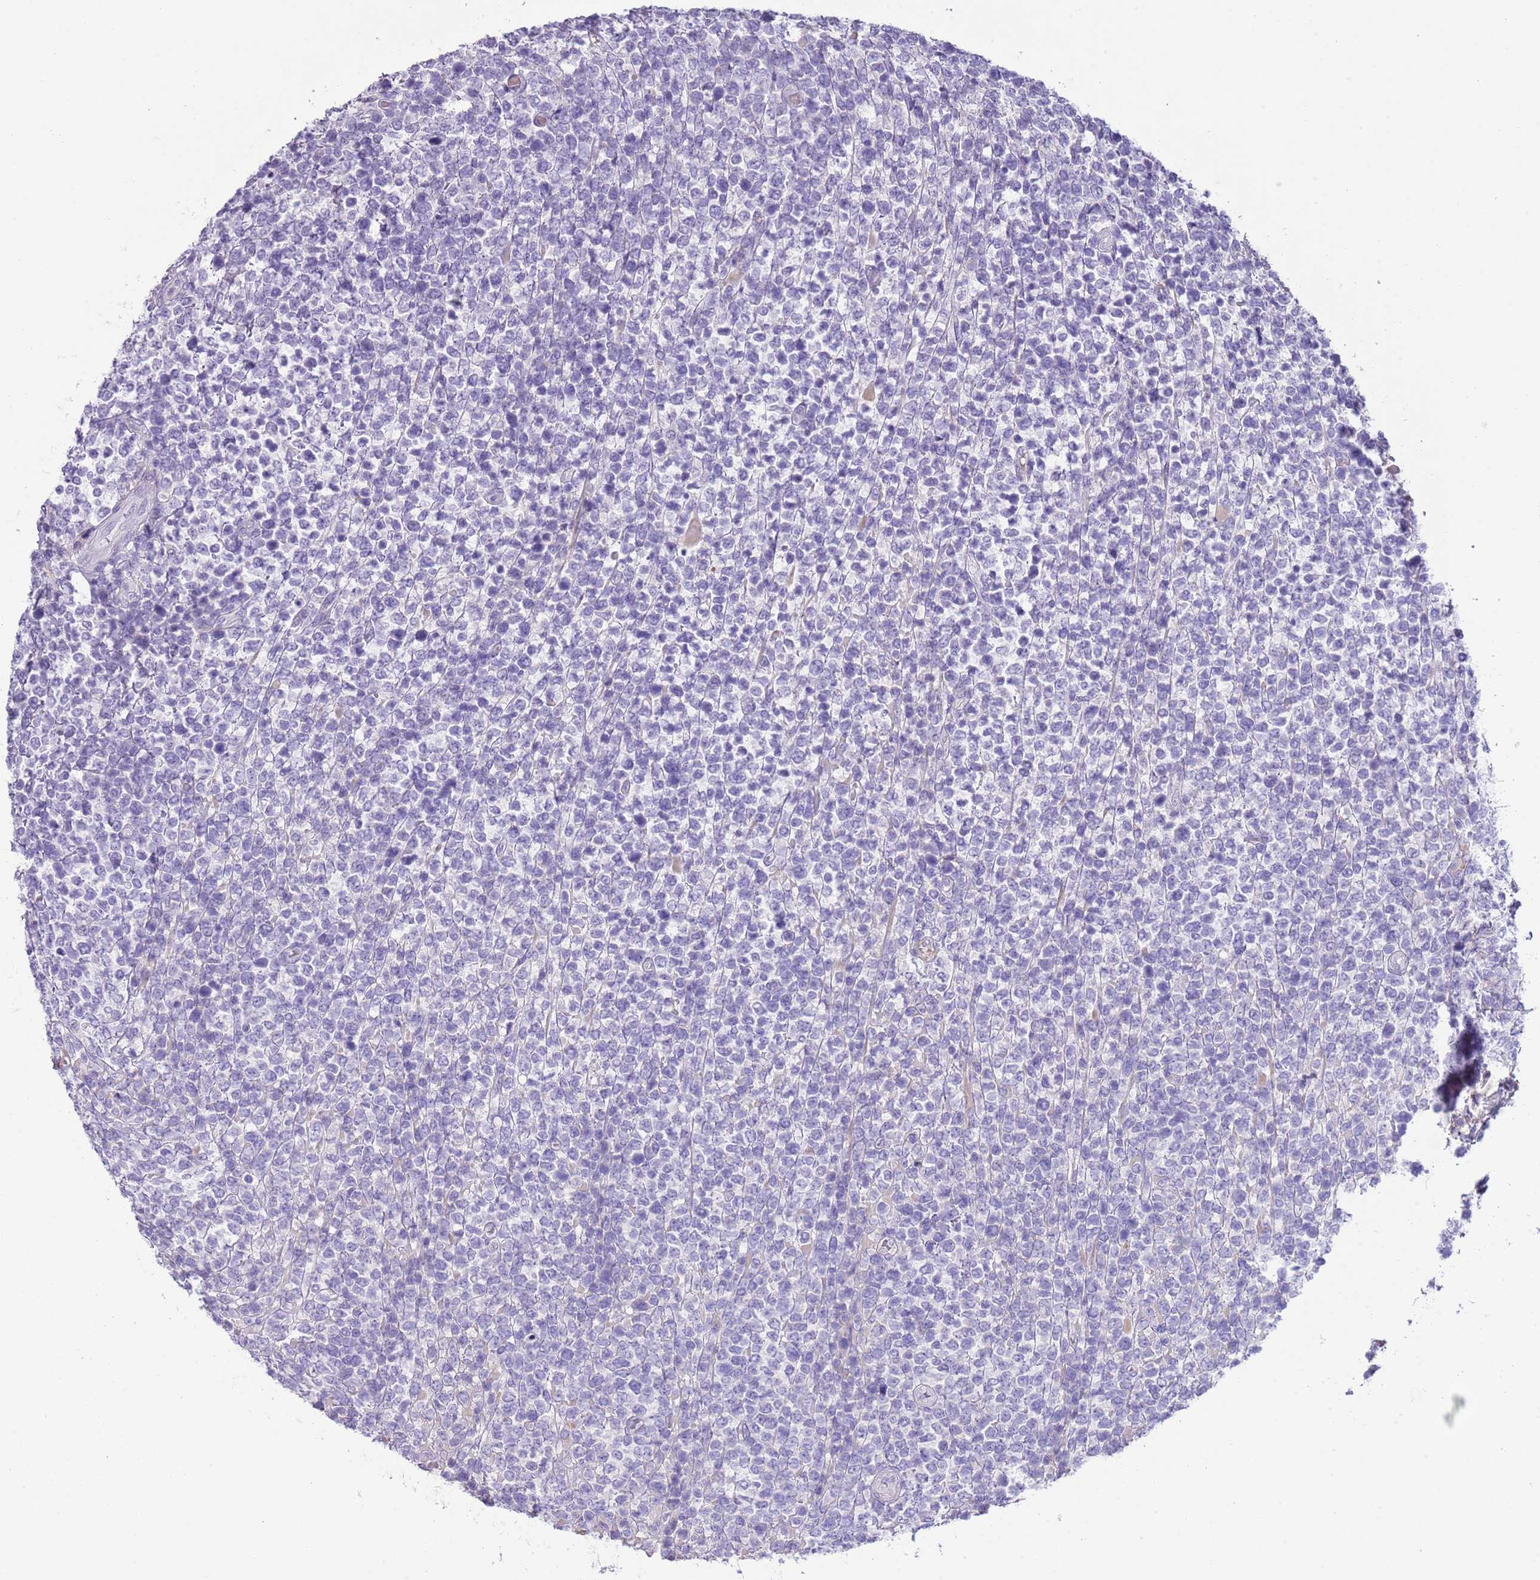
{"staining": {"intensity": "negative", "quantity": "none", "location": "none"}, "tissue": "lymphoma", "cell_type": "Tumor cells", "image_type": "cancer", "snomed": [{"axis": "morphology", "description": "Malignant lymphoma, non-Hodgkin's type, High grade"}, {"axis": "topography", "description": "Soft tissue"}], "caption": "Tumor cells are negative for protein expression in human malignant lymphoma, non-Hodgkin's type (high-grade).", "gene": "ABHD17C", "patient": {"sex": "female", "age": 56}}